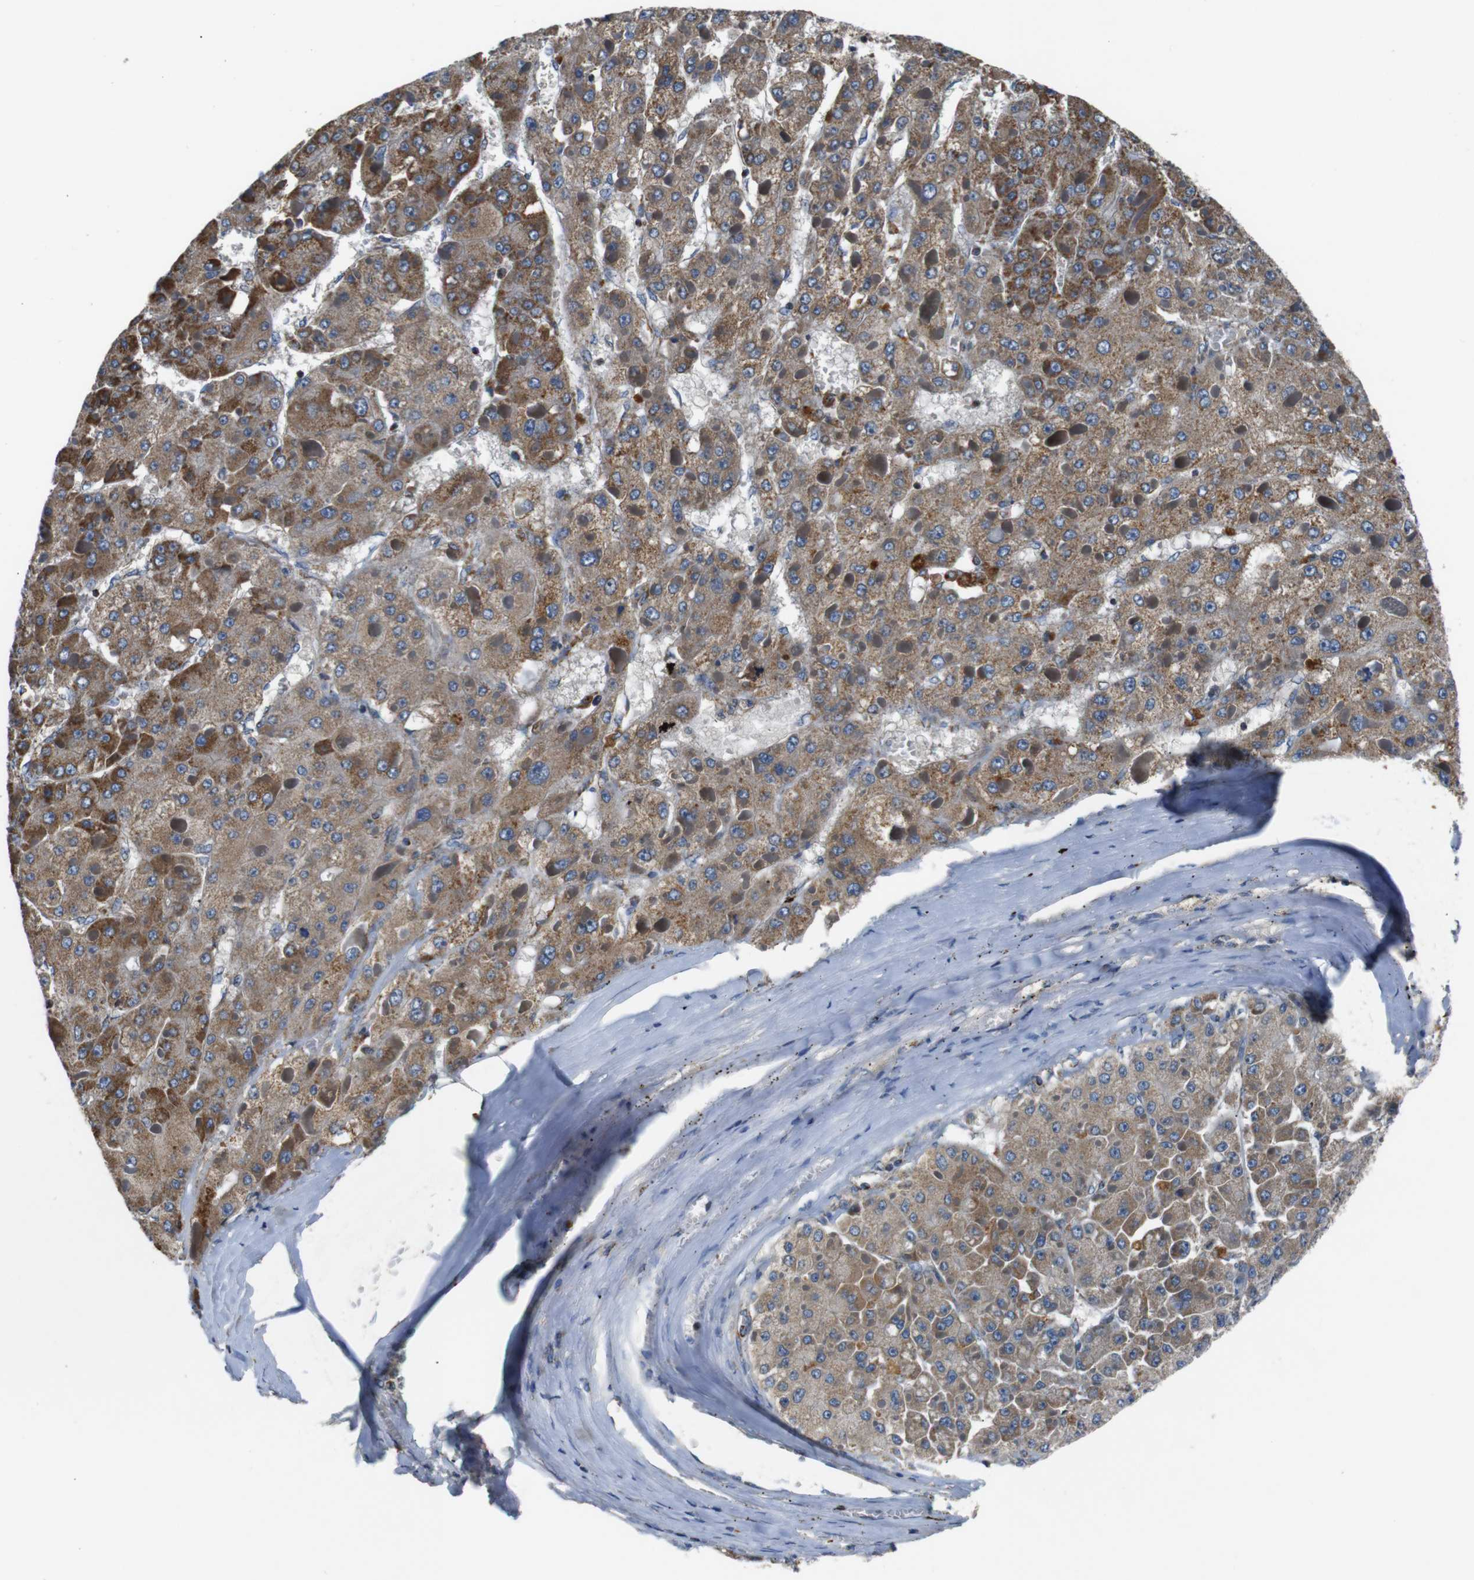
{"staining": {"intensity": "moderate", "quantity": ">75%", "location": "cytoplasmic/membranous"}, "tissue": "liver cancer", "cell_type": "Tumor cells", "image_type": "cancer", "snomed": [{"axis": "morphology", "description": "Carcinoma, Hepatocellular, NOS"}, {"axis": "topography", "description": "Liver"}], "caption": "A high-resolution image shows immunohistochemistry (IHC) staining of liver cancer, which displays moderate cytoplasmic/membranous staining in about >75% of tumor cells.", "gene": "NETO2", "patient": {"sex": "female", "age": 73}}